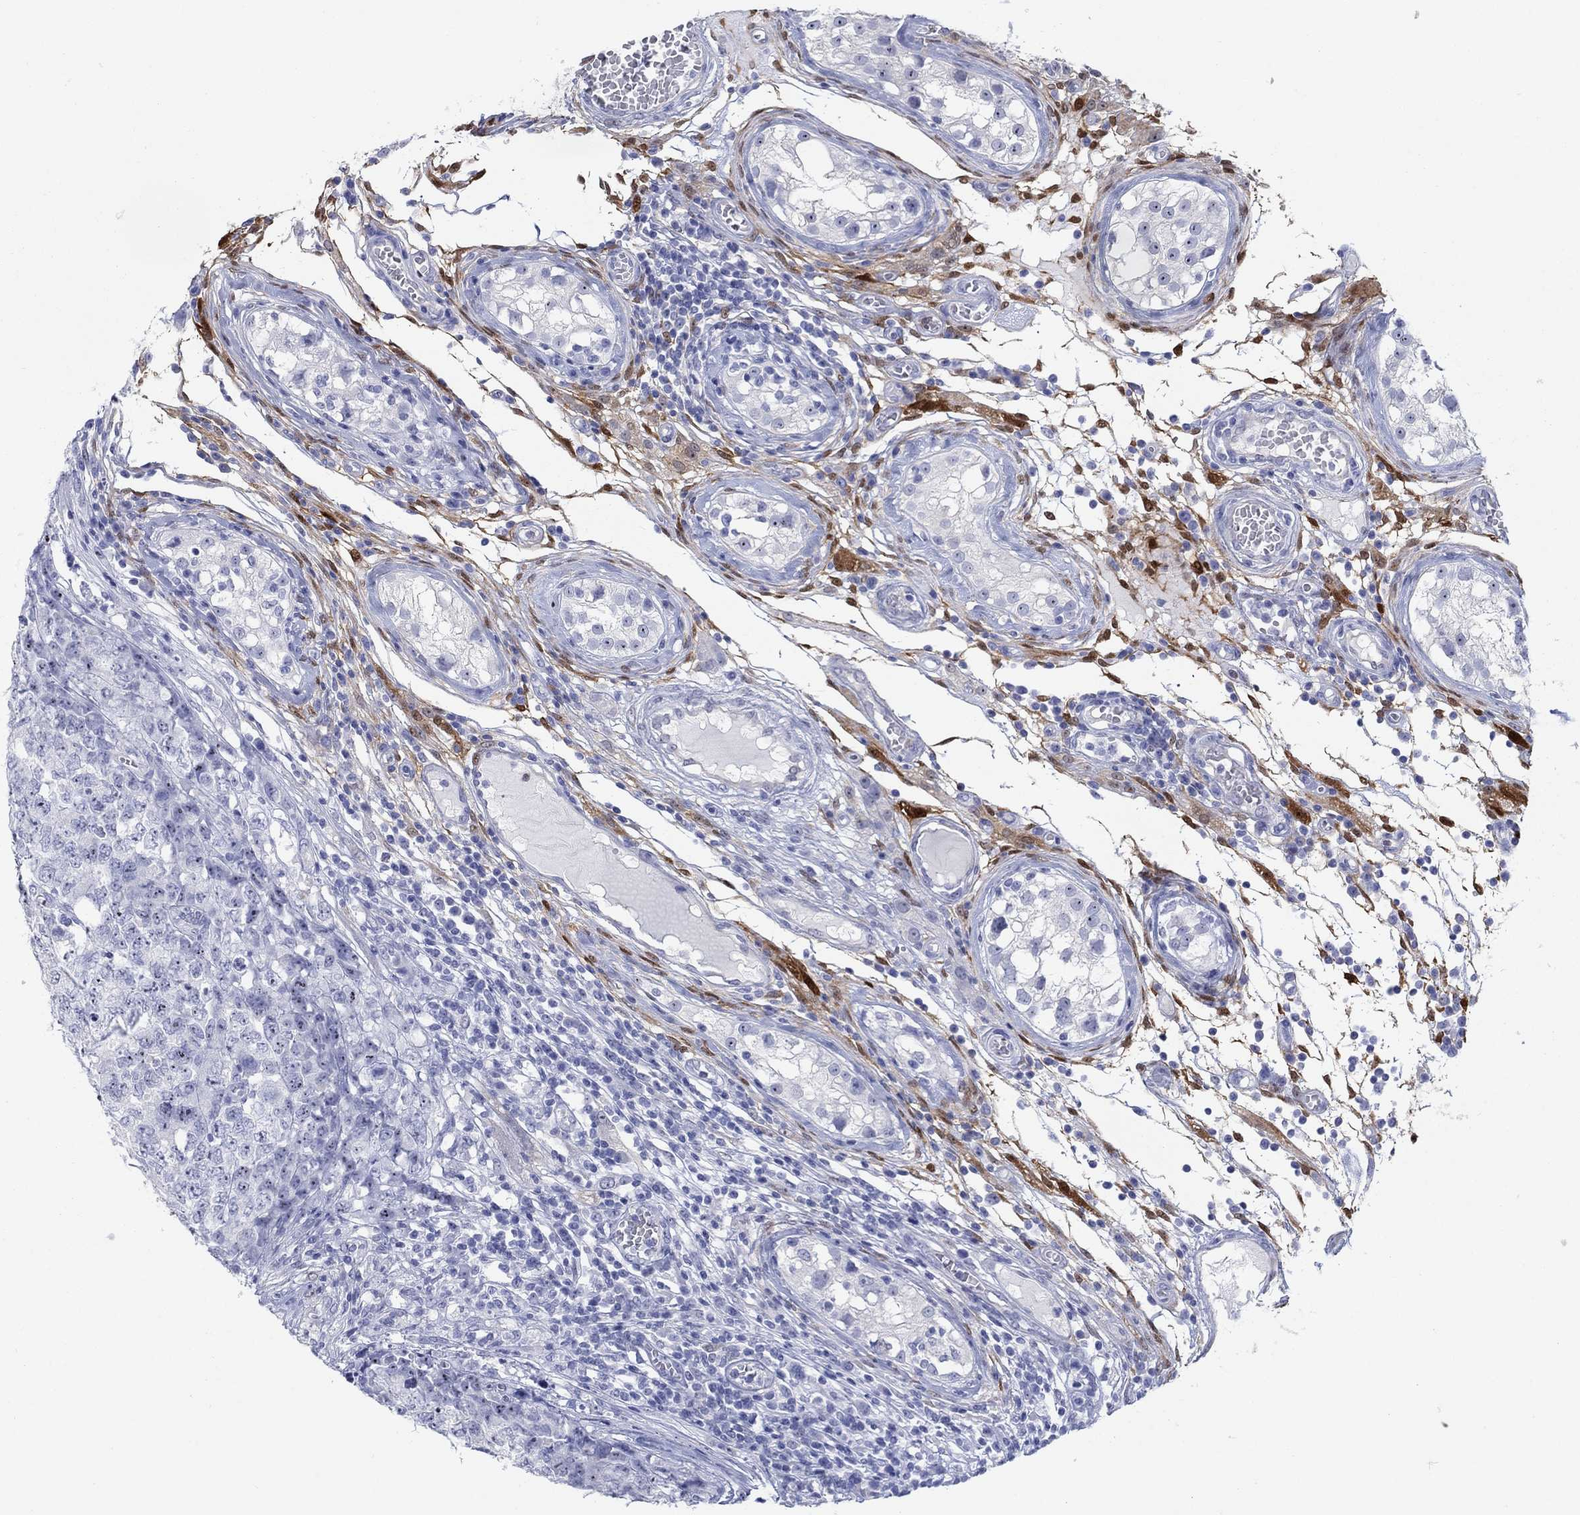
{"staining": {"intensity": "negative", "quantity": "none", "location": "none"}, "tissue": "testis cancer", "cell_type": "Tumor cells", "image_type": "cancer", "snomed": [{"axis": "morphology", "description": "Carcinoma, Embryonal, NOS"}, {"axis": "topography", "description": "Testis"}], "caption": "An image of testis cancer (embryonal carcinoma) stained for a protein shows no brown staining in tumor cells. (DAB (3,3'-diaminobenzidine) immunohistochemistry (IHC) with hematoxylin counter stain).", "gene": "AKR1C2", "patient": {"sex": "male", "age": 23}}